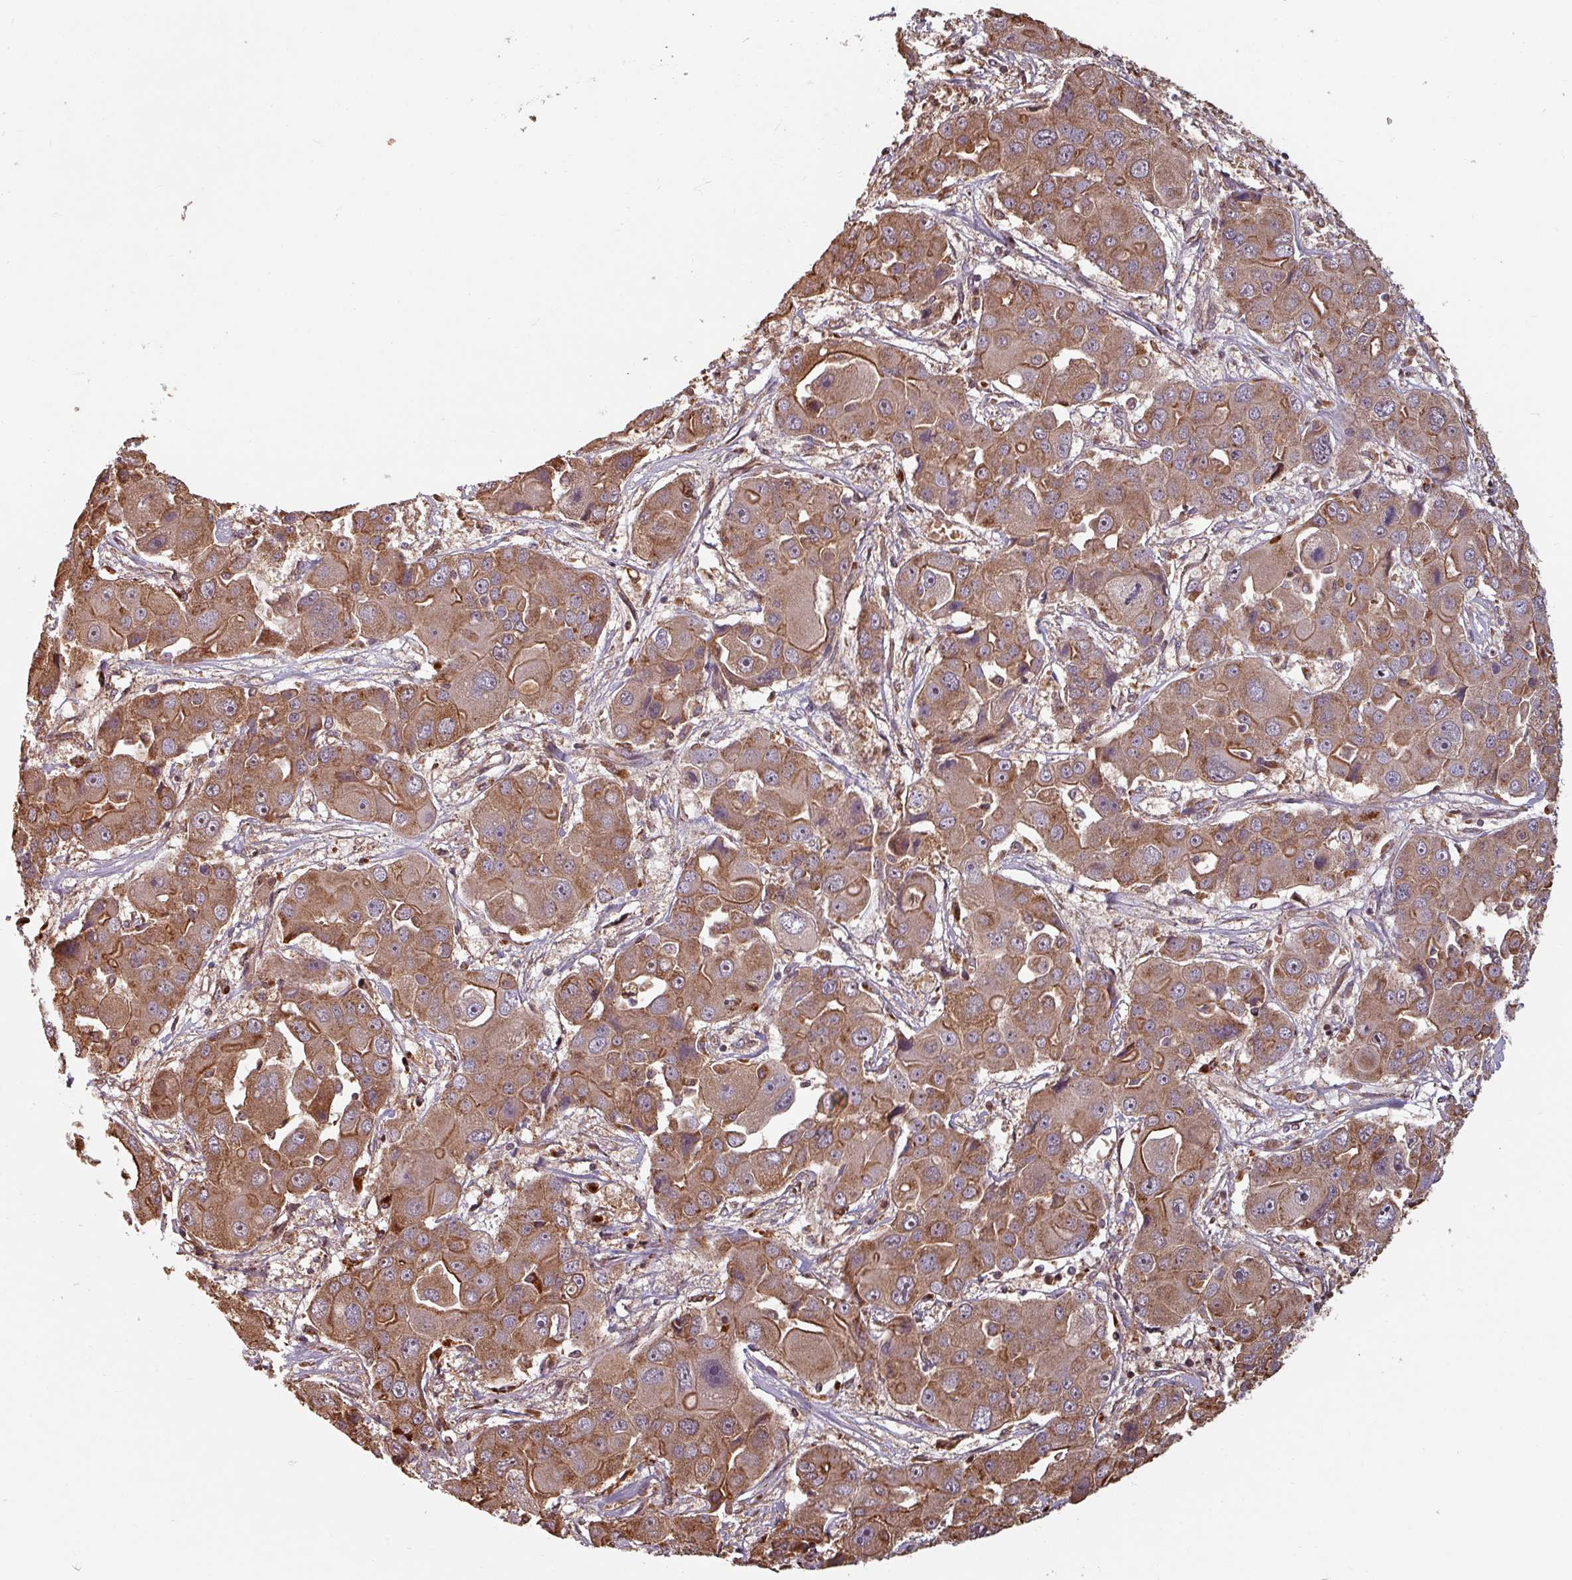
{"staining": {"intensity": "moderate", "quantity": ">75%", "location": "cytoplasmic/membranous"}, "tissue": "liver cancer", "cell_type": "Tumor cells", "image_type": "cancer", "snomed": [{"axis": "morphology", "description": "Cholangiocarcinoma"}, {"axis": "topography", "description": "Liver"}], "caption": "Immunohistochemistry (IHC) micrograph of neoplastic tissue: human liver cancer (cholangiocarcinoma) stained using immunohistochemistry (IHC) shows medium levels of moderate protein expression localized specifically in the cytoplasmic/membranous of tumor cells, appearing as a cytoplasmic/membranous brown color.", "gene": "EID1", "patient": {"sex": "male", "age": 67}}